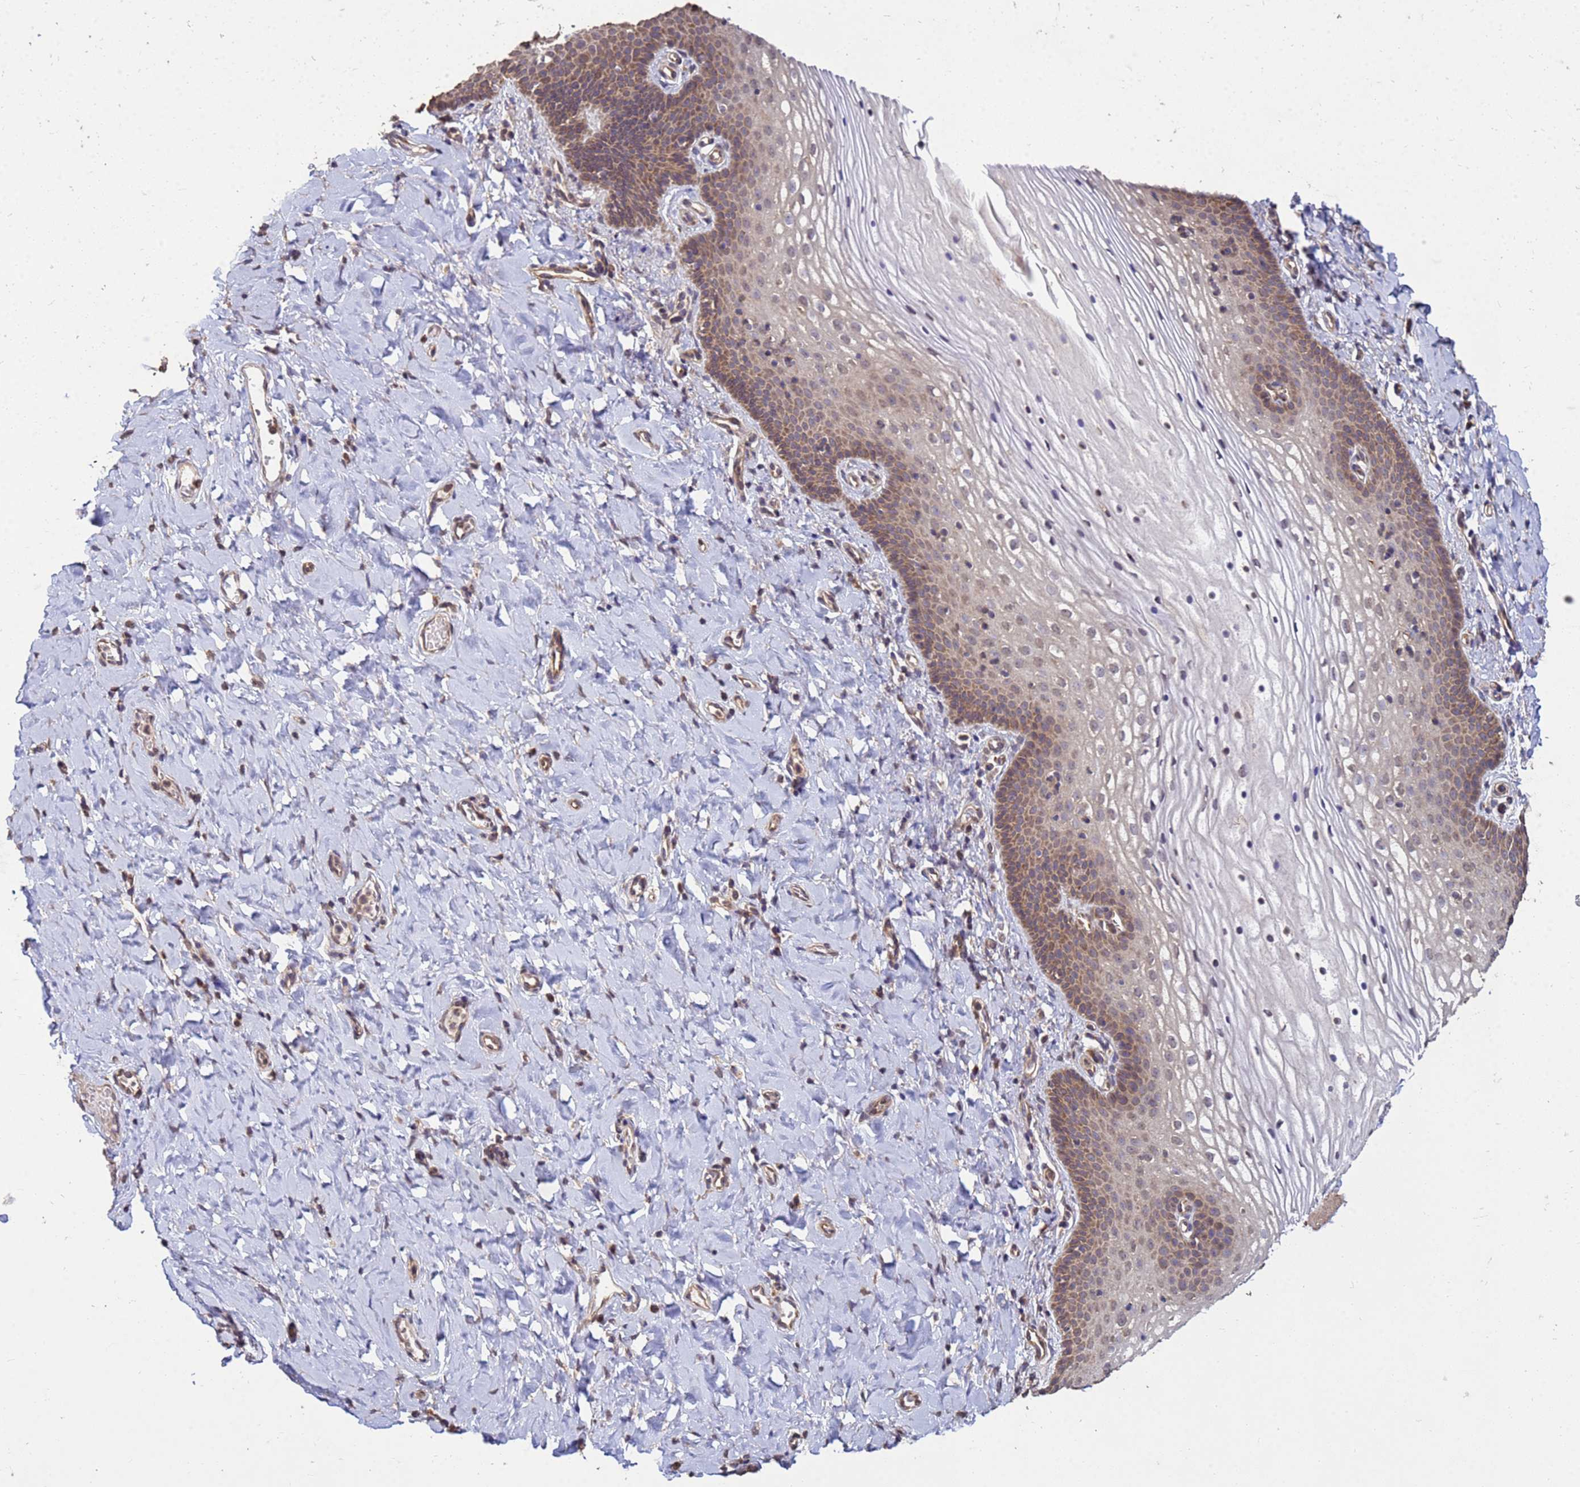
{"staining": {"intensity": "moderate", "quantity": "25%-75%", "location": "cytoplasmic/membranous"}, "tissue": "vagina", "cell_type": "Squamous epithelial cells", "image_type": "normal", "snomed": [{"axis": "morphology", "description": "Normal tissue, NOS"}, {"axis": "topography", "description": "Vagina"}], "caption": "Unremarkable vagina demonstrates moderate cytoplasmic/membranous expression in approximately 25%-75% of squamous epithelial cells (IHC, brightfield microscopy, high magnification)..", "gene": "P2RX7", "patient": {"sex": "female", "age": 60}}